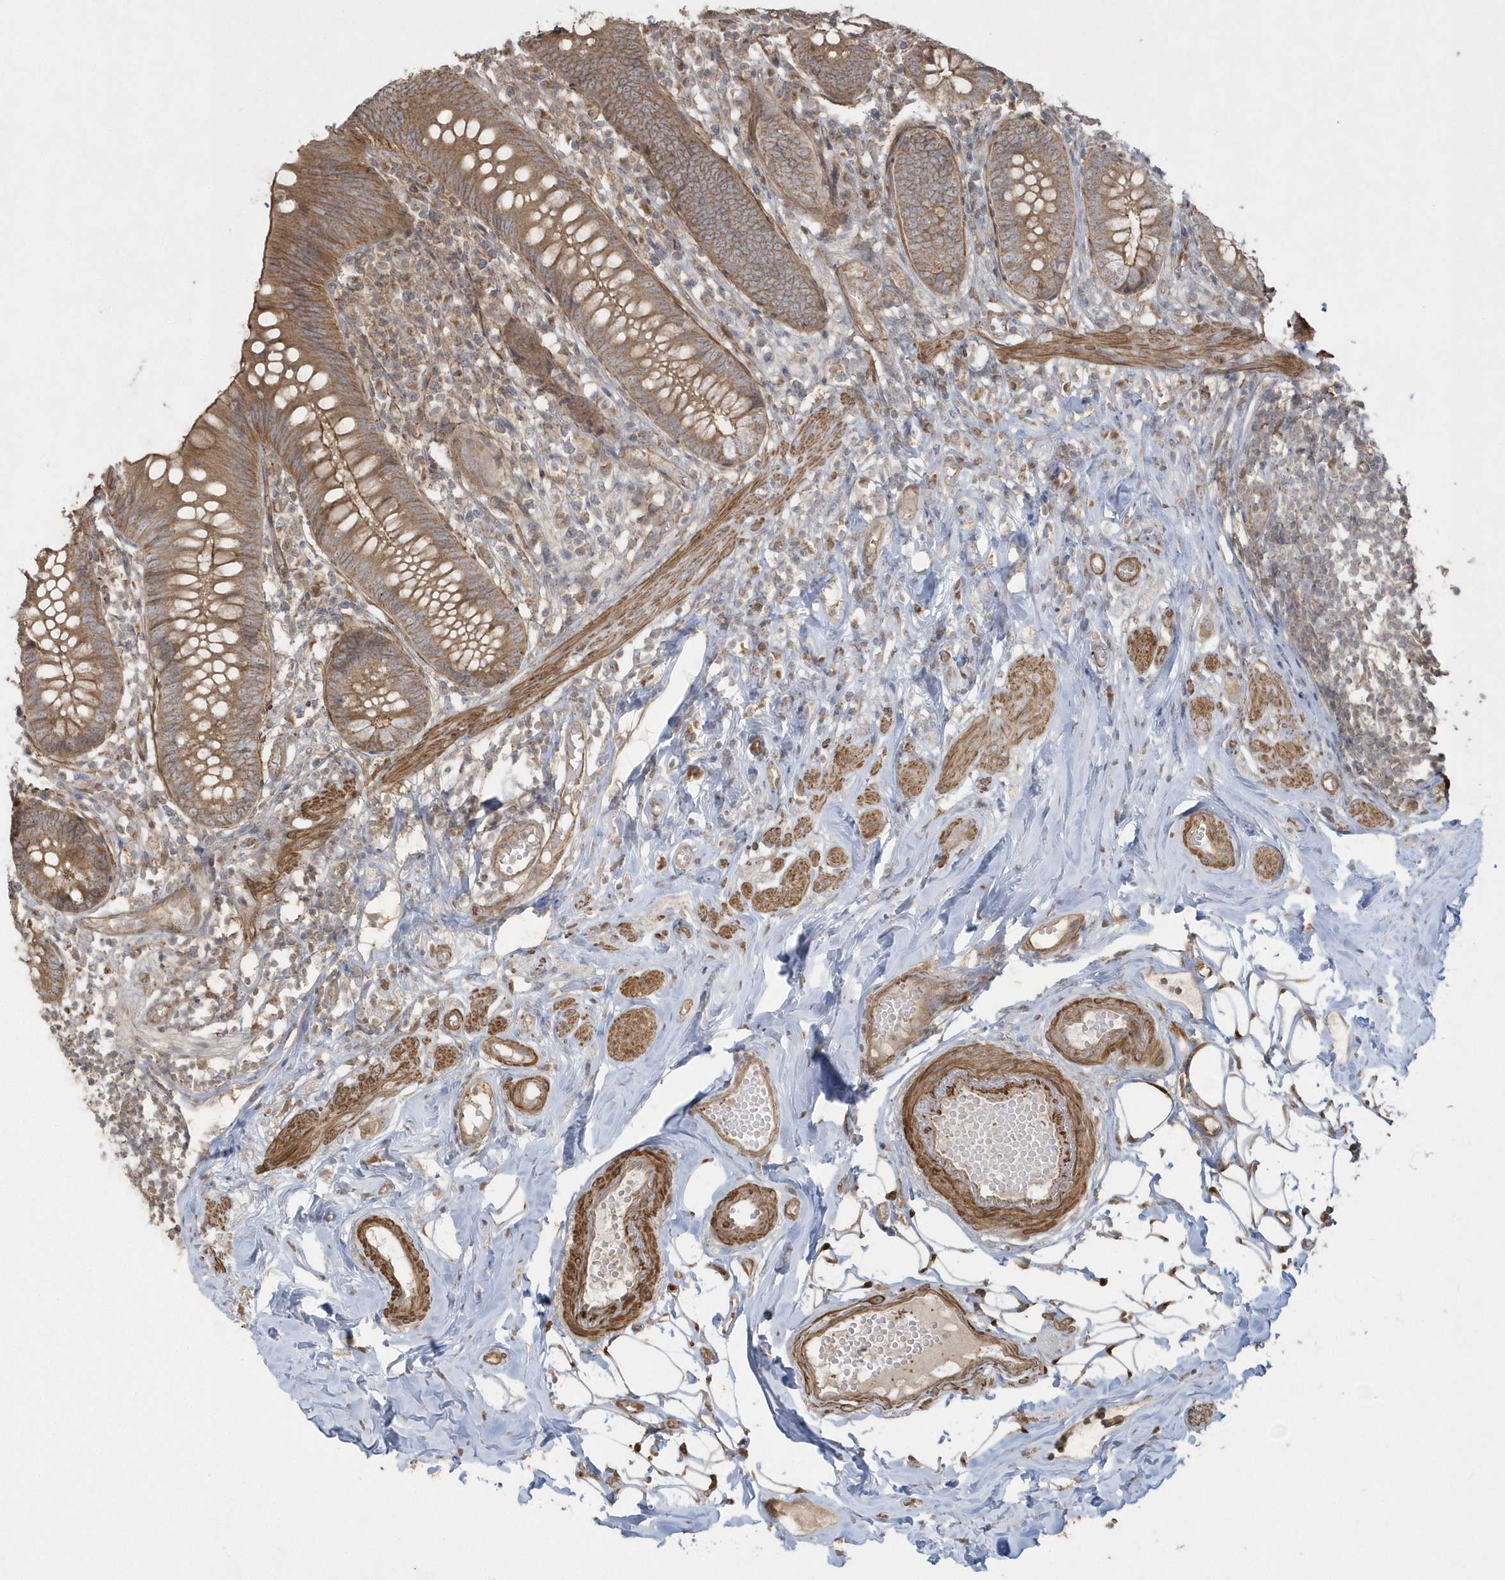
{"staining": {"intensity": "moderate", "quantity": ">75%", "location": "cytoplasmic/membranous"}, "tissue": "appendix", "cell_type": "Glandular cells", "image_type": "normal", "snomed": [{"axis": "morphology", "description": "Normal tissue, NOS"}, {"axis": "topography", "description": "Appendix"}], "caption": "Immunohistochemistry (DAB (3,3'-diaminobenzidine)) staining of unremarkable appendix exhibits moderate cytoplasmic/membranous protein positivity in about >75% of glandular cells.", "gene": "ARMC8", "patient": {"sex": "female", "age": 62}}